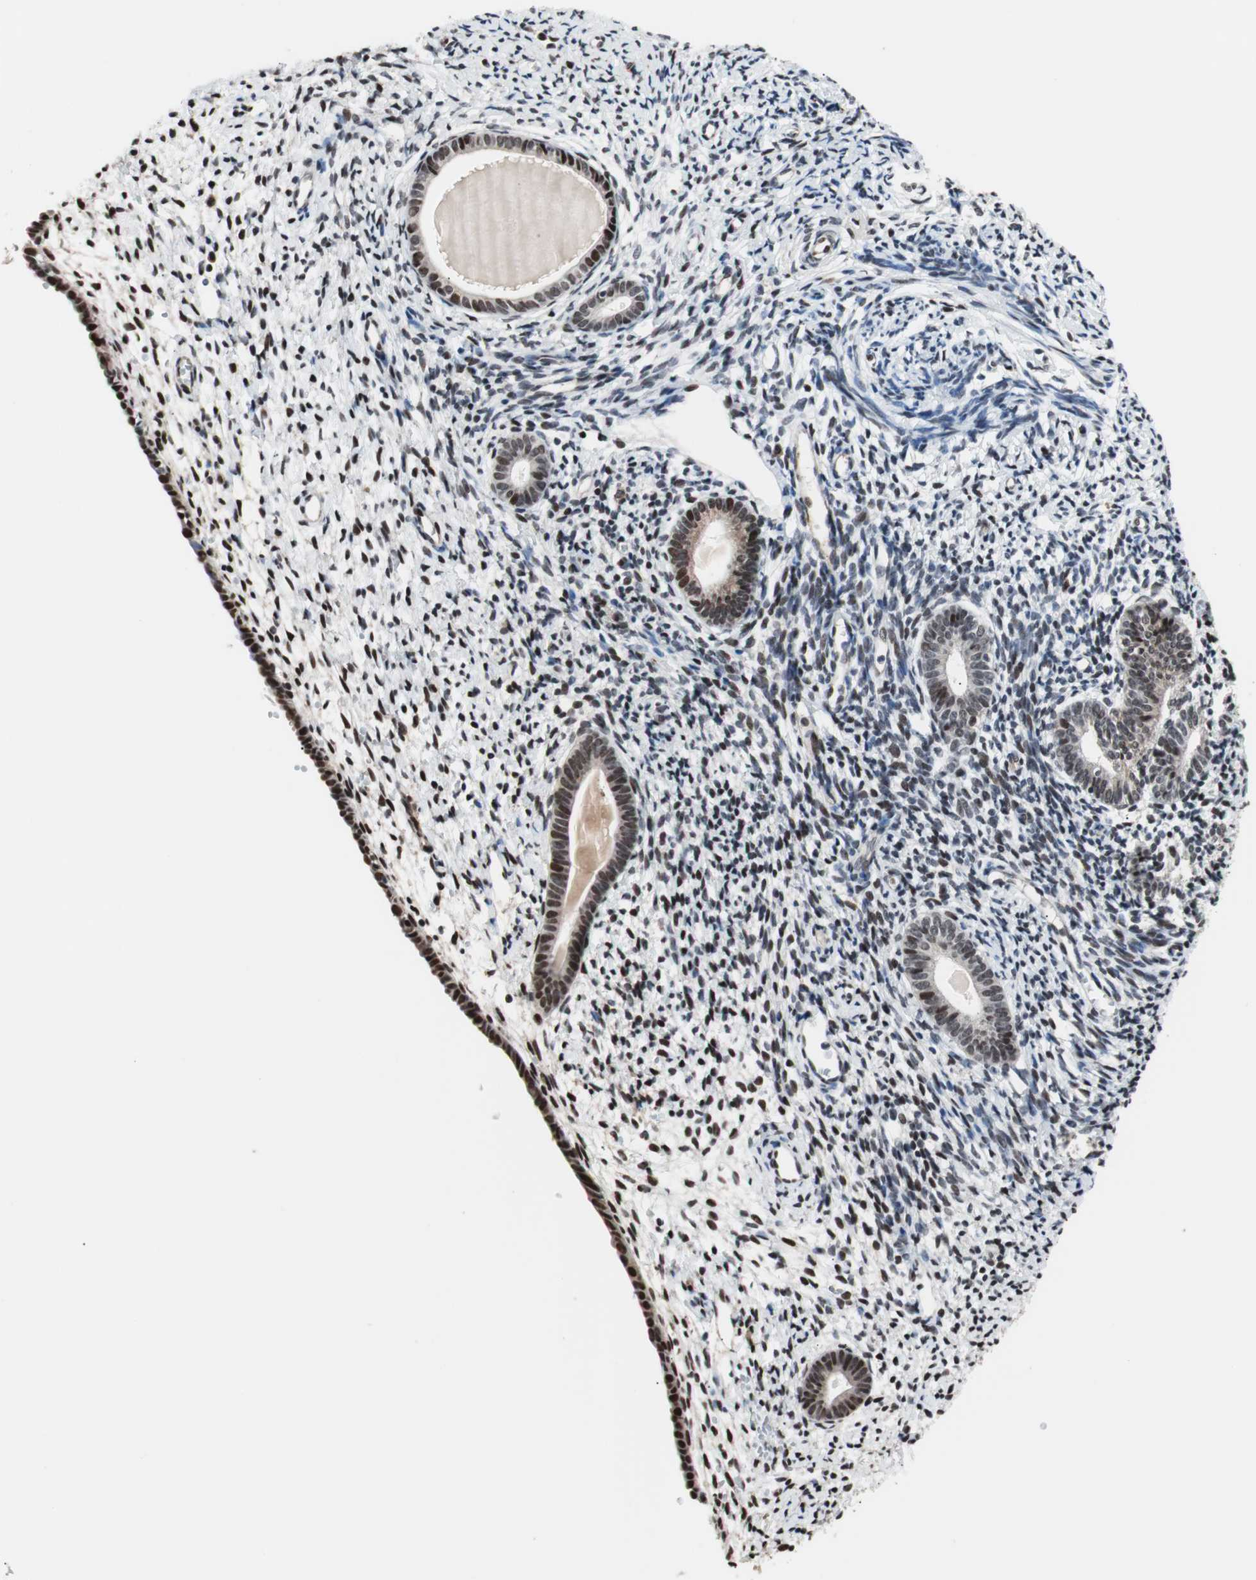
{"staining": {"intensity": "strong", "quantity": ">75%", "location": "nuclear"}, "tissue": "endometrium", "cell_type": "Cells in endometrial stroma", "image_type": "normal", "snomed": [{"axis": "morphology", "description": "Normal tissue, NOS"}, {"axis": "topography", "description": "Endometrium"}], "caption": "This image shows immunohistochemistry staining of normal endometrium, with high strong nuclear staining in approximately >75% of cells in endometrial stroma.", "gene": "POGZ", "patient": {"sex": "female", "age": 71}}